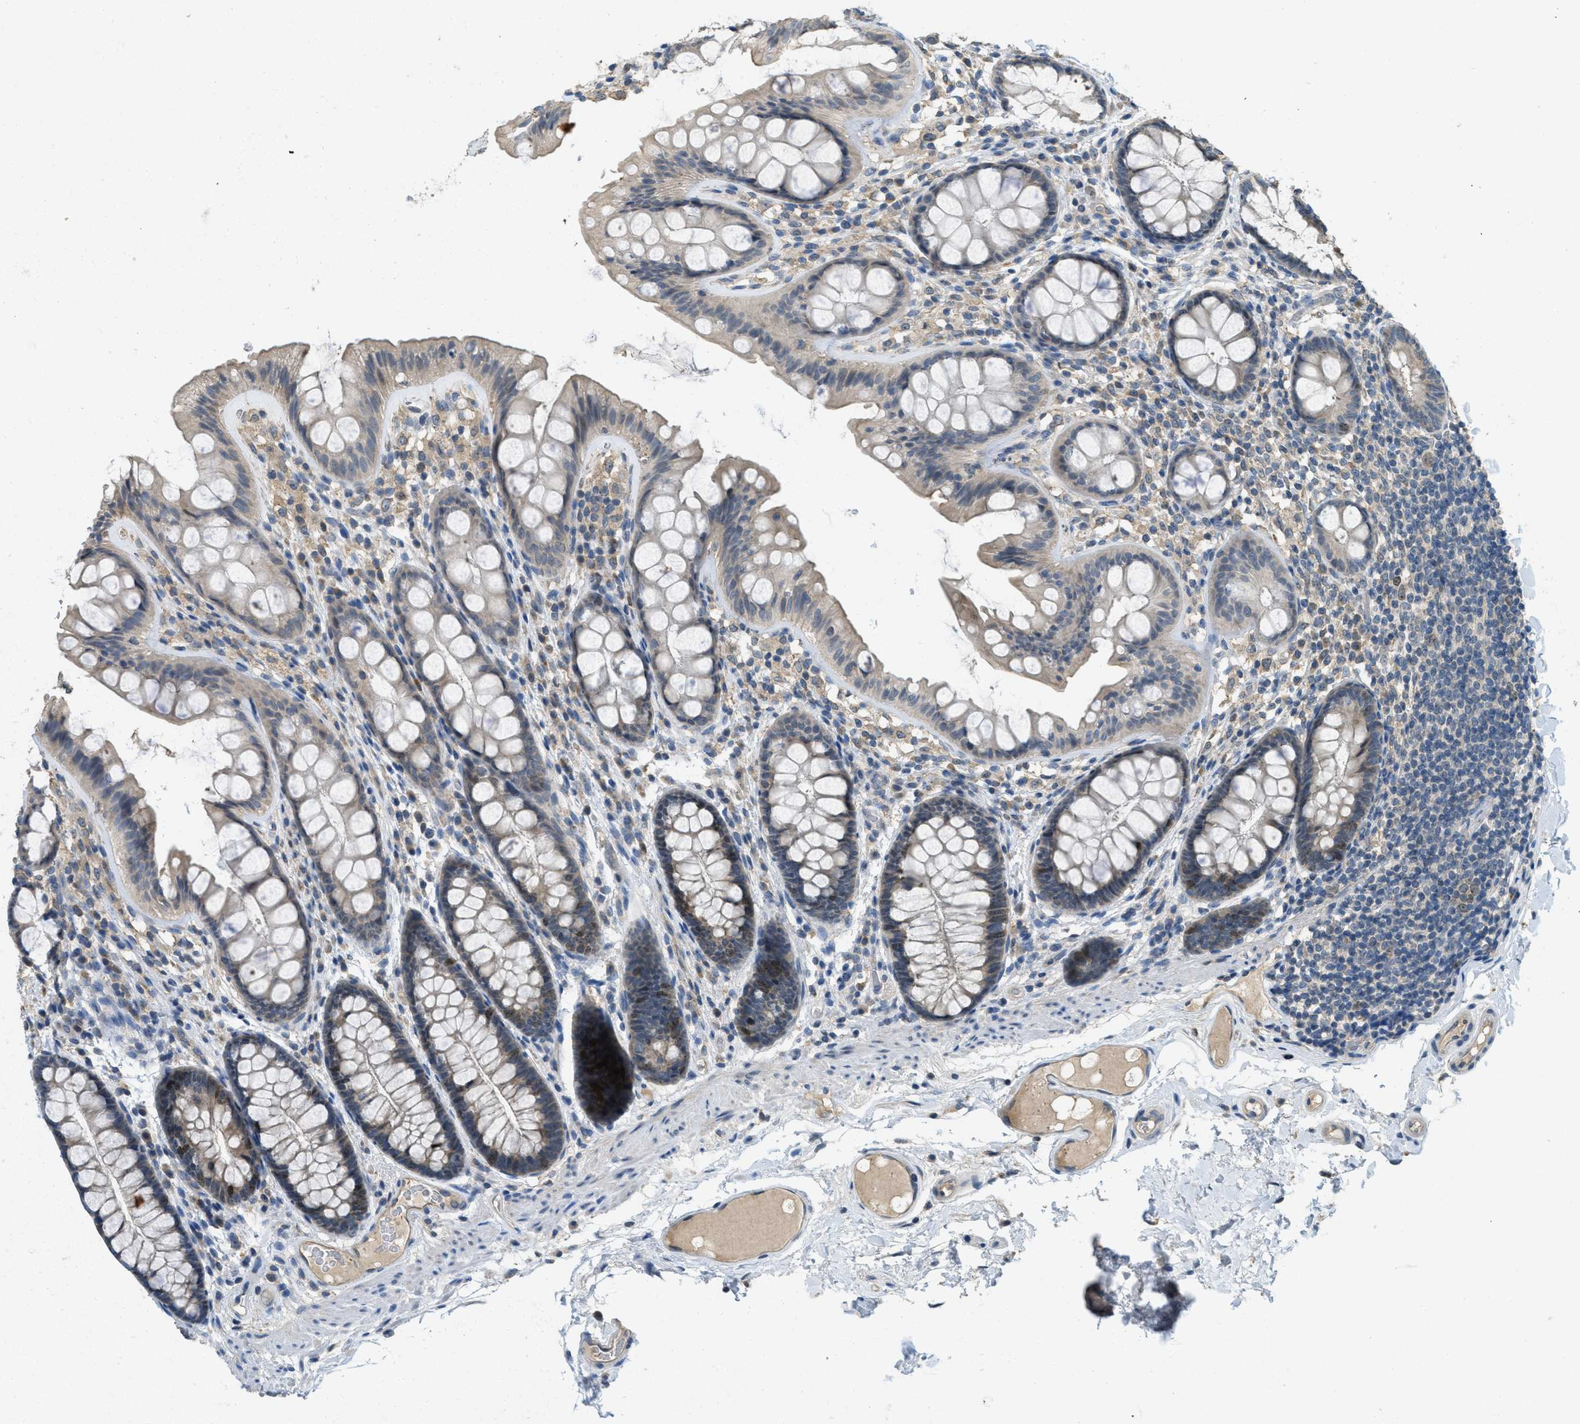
{"staining": {"intensity": "negative", "quantity": "none", "location": "none"}, "tissue": "colon", "cell_type": "Endothelial cells", "image_type": "normal", "snomed": [{"axis": "morphology", "description": "Normal tissue, NOS"}, {"axis": "topography", "description": "Colon"}], "caption": "The histopathology image exhibits no staining of endothelial cells in benign colon.", "gene": "MIS18A", "patient": {"sex": "female", "age": 56}}